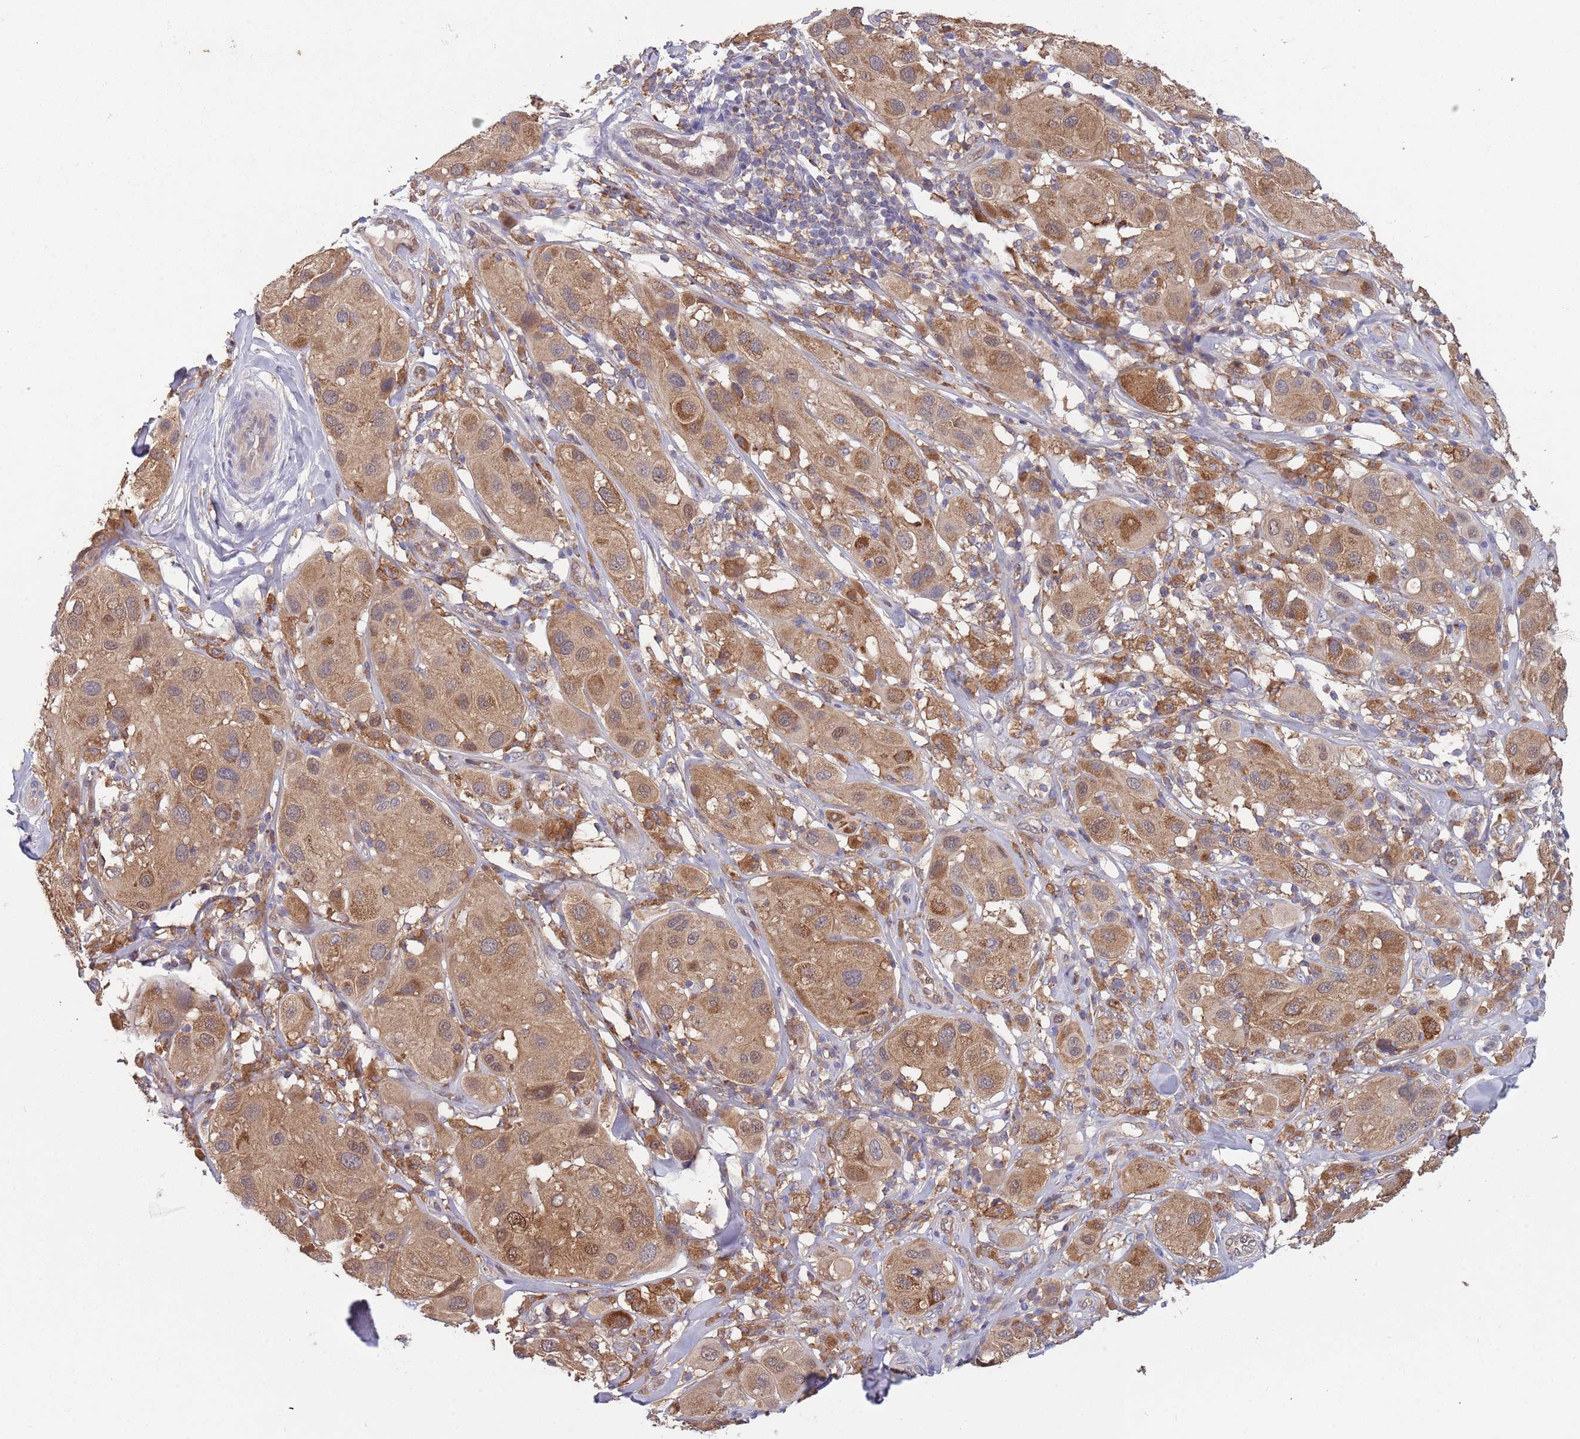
{"staining": {"intensity": "moderate", "quantity": ">75%", "location": "cytoplasmic/membranous,nuclear"}, "tissue": "melanoma", "cell_type": "Tumor cells", "image_type": "cancer", "snomed": [{"axis": "morphology", "description": "Malignant melanoma, Metastatic site"}, {"axis": "topography", "description": "Skin"}], "caption": "An IHC micrograph of neoplastic tissue is shown. Protein staining in brown highlights moderate cytoplasmic/membranous and nuclear positivity in malignant melanoma (metastatic site) within tumor cells.", "gene": "DDT", "patient": {"sex": "male", "age": 41}}